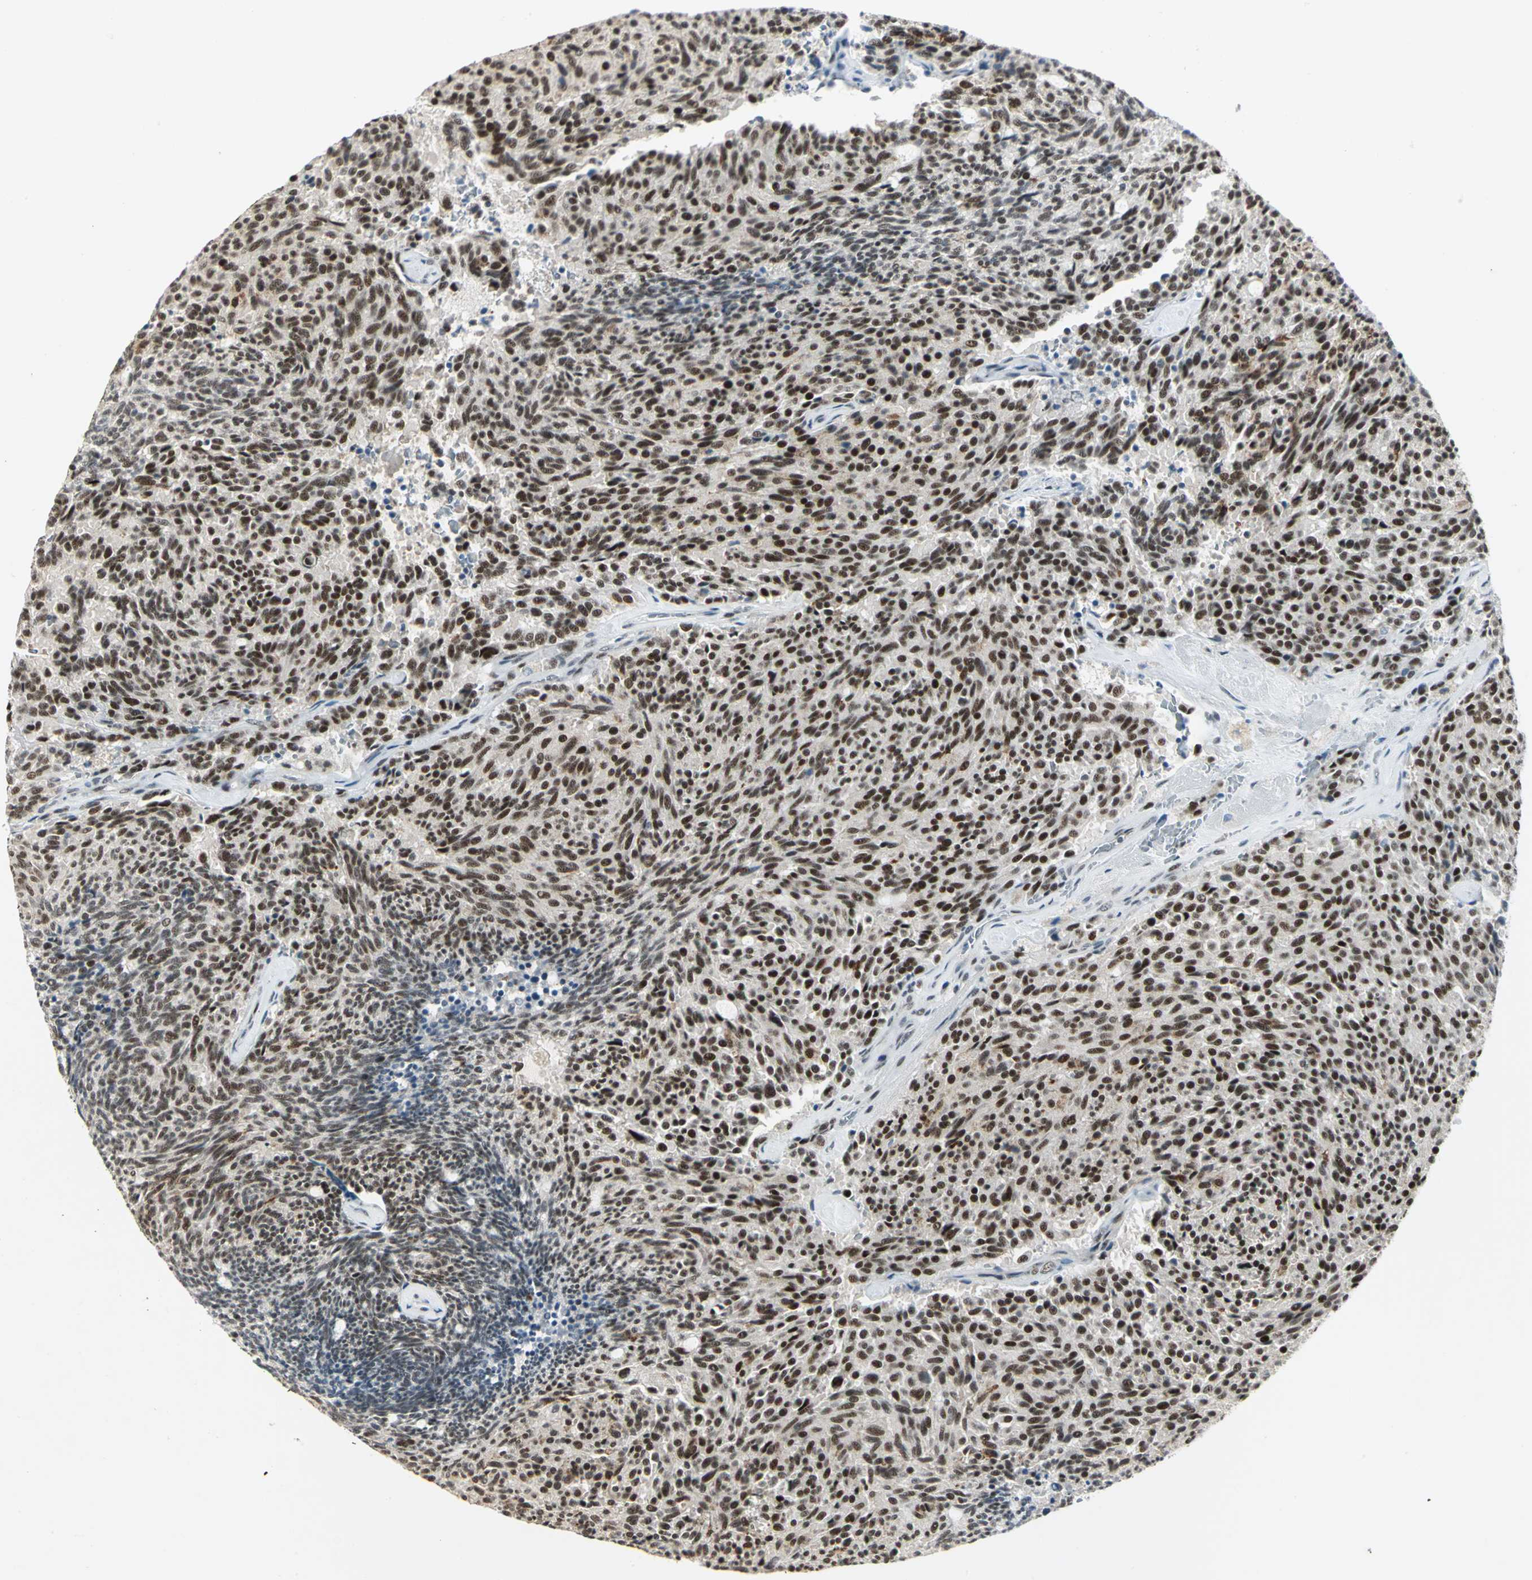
{"staining": {"intensity": "moderate", "quantity": ">75%", "location": "nuclear"}, "tissue": "carcinoid", "cell_type": "Tumor cells", "image_type": "cancer", "snomed": [{"axis": "morphology", "description": "Carcinoid, malignant, NOS"}, {"axis": "topography", "description": "Pancreas"}], "caption": "Immunohistochemistry (IHC) photomicrograph of neoplastic tissue: human carcinoid stained using IHC shows medium levels of moderate protein expression localized specifically in the nuclear of tumor cells, appearing as a nuclear brown color.", "gene": "CCNT1", "patient": {"sex": "female", "age": 54}}